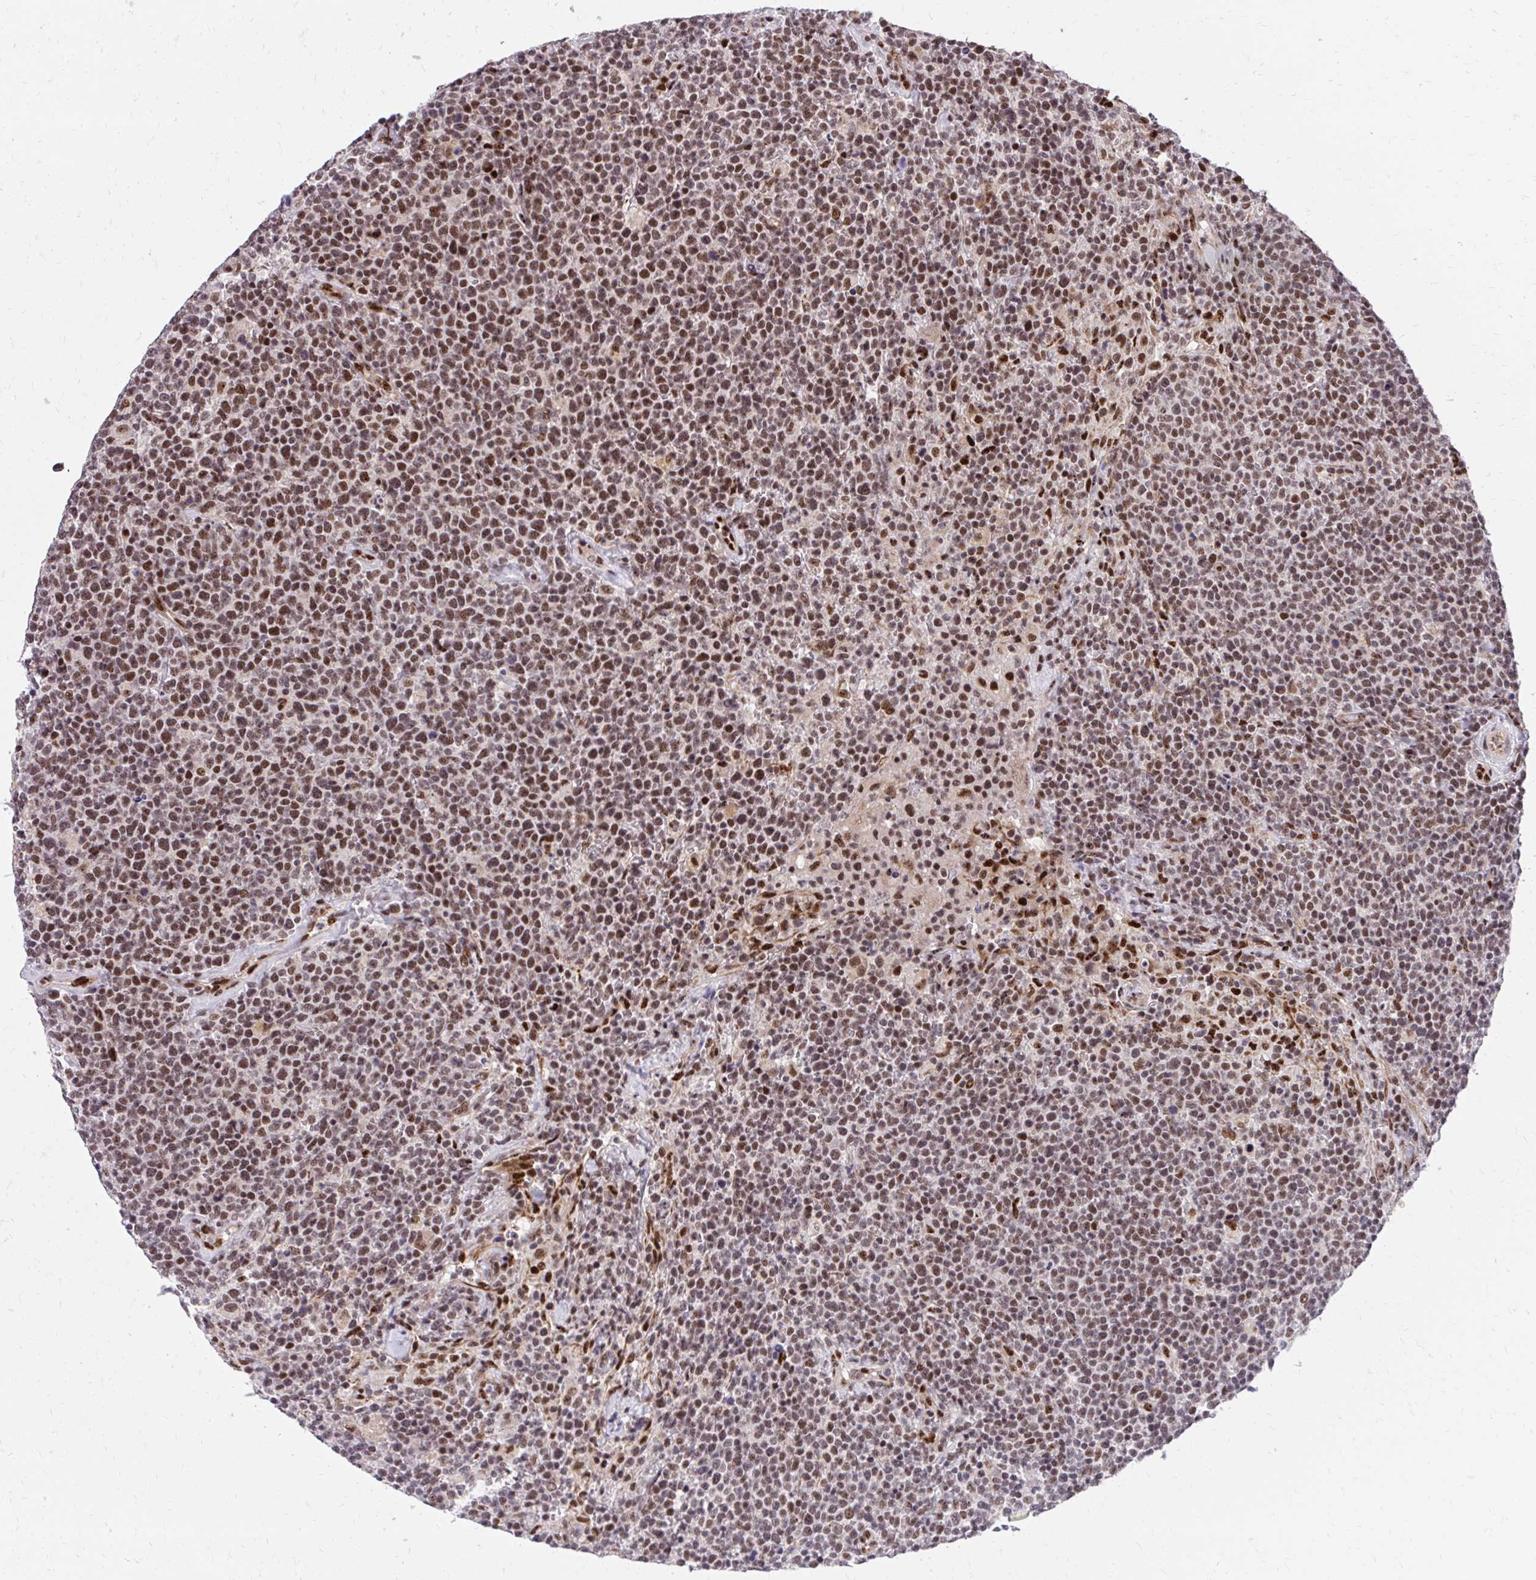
{"staining": {"intensity": "moderate", "quantity": ">75%", "location": "nuclear"}, "tissue": "lymphoma", "cell_type": "Tumor cells", "image_type": "cancer", "snomed": [{"axis": "morphology", "description": "Malignant lymphoma, non-Hodgkin's type, High grade"}, {"axis": "topography", "description": "Lymph node"}], "caption": "Brown immunohistochemical staining in human lymphoma shows moderate nuclear positivity in about >75% of tumor cells.", "gene": "HOXA4", "patient": {"sex": "male", "age": 61}}